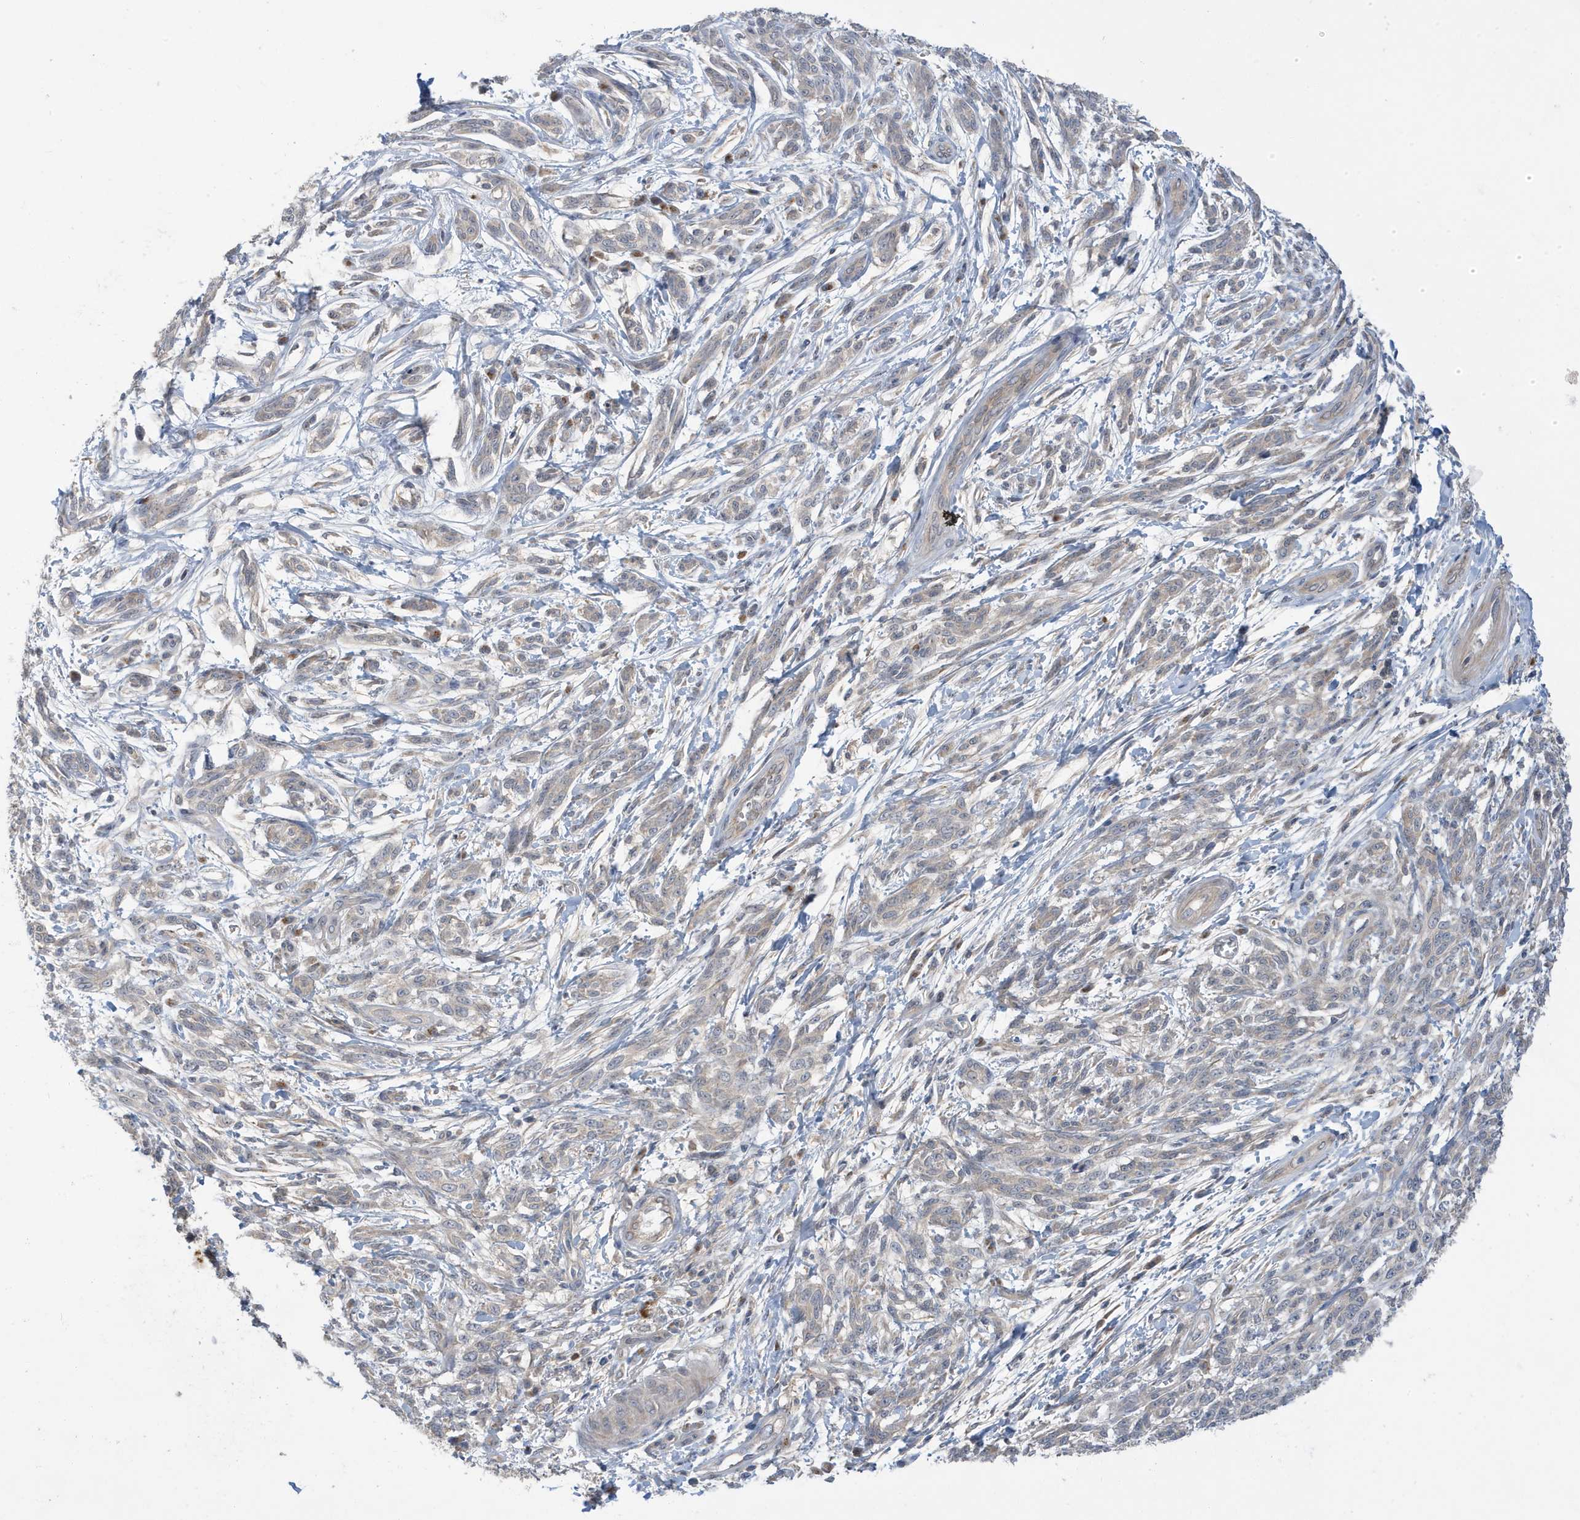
{"staining": {"intensity": "negative", "quantity": "none", "location": "none"}, "tissue": "melanoma", "cell_type": "Tumor cells", "image_type": "cancer", "snomed": [{"axis": "morphology", "description": "Malignant melanoma, NOS"}, {"axis": "topography", "description": "Skin"}], "caption": "Malignant melanoma was stained to show a protein in brown. There is no significant staining in tumor cells. (DAB IHC with hematoxylin counter stain).", "gene": "LAPTM4A", "patient": {"sex": "male", "age": 49}}